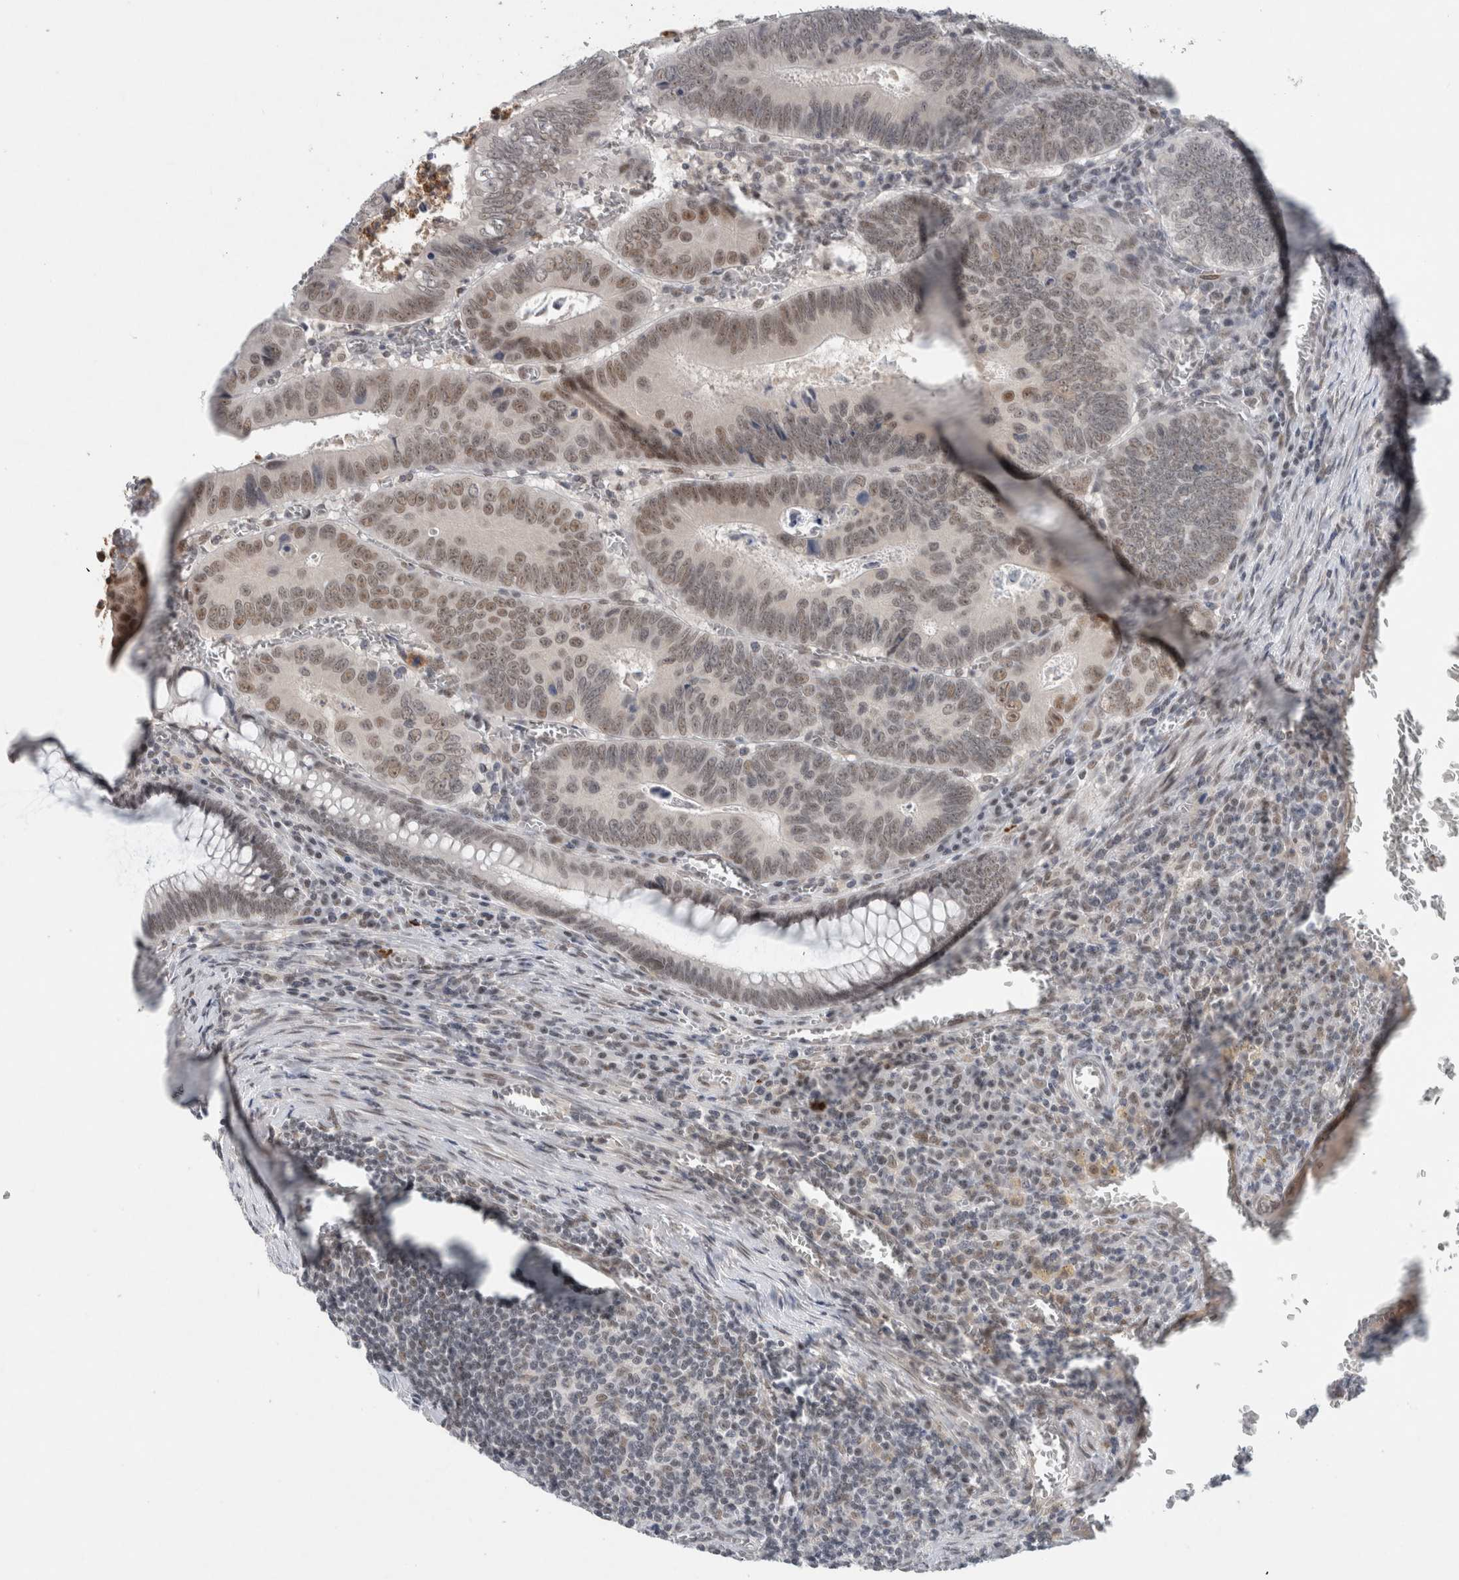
{"staining": {"intensity": "weak", "quantity": ">75%", "location": "nuclear"}, "tissue": "colorectal cancer", "cell_type": "Tumor cells", "image_type": "cancer", "snomed": [{"axis": "morphology", "description": "Inflammation, NOS"}, {"axis": "morphology", "description": "Adenocarcinoma, NOS"}, {"axis": "topography", "description": "Colon"}], "caption": "Colorectal cancer (adenocarcinoma) was stained to show a protein in brown. There is low levels of weak nuclear staining in about >75% of tumor cells. (DAB IHC, brown staining for protein, blue staining for nuclei).", "gene": "PRXL2A", "patient": {"sex": "male", "age": 72}}